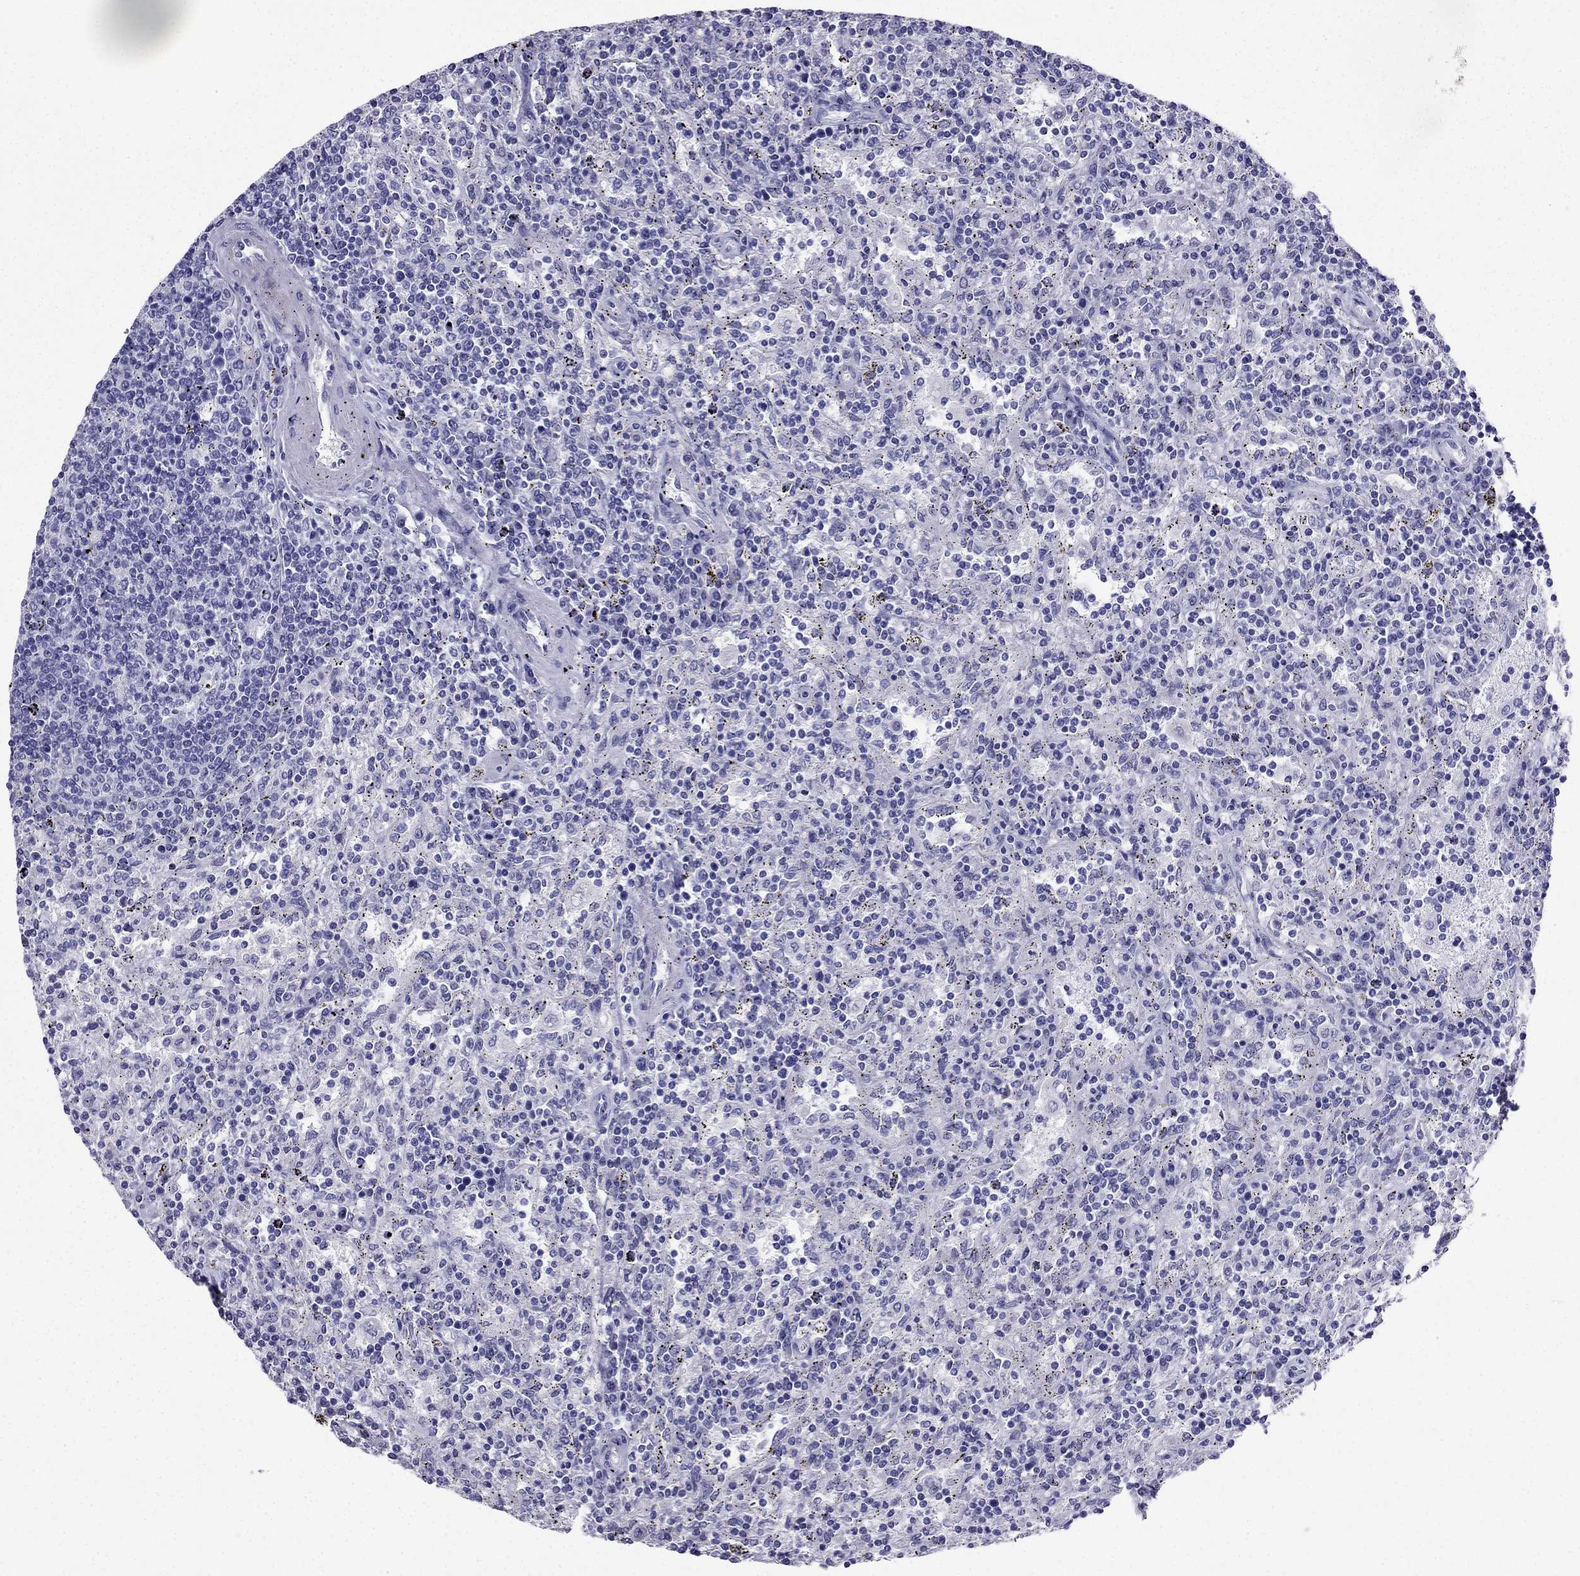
{"staining": {"intensity": "negative", "quantity": "none", "location": "none"}, "tissue": "lymphoma", "cell_type": "Tumor cells", "image_type": "cancer", "snomed": [{"axis": "morphology", "description": "Malignant lymphoma, non-Hodgkin's type, Low grade"}, {"axis": "topography", "description": "Lymph node"}], "caption": "A high-resolution micrograph shows immunohistochemistry (IHC) staining of malignant lymphoma, non-Hodgkin's type (low-grade), which displays no significant positivity in tumor cells.", "gene": "PTH", "patient": {"sex": "male", "age": 52}}